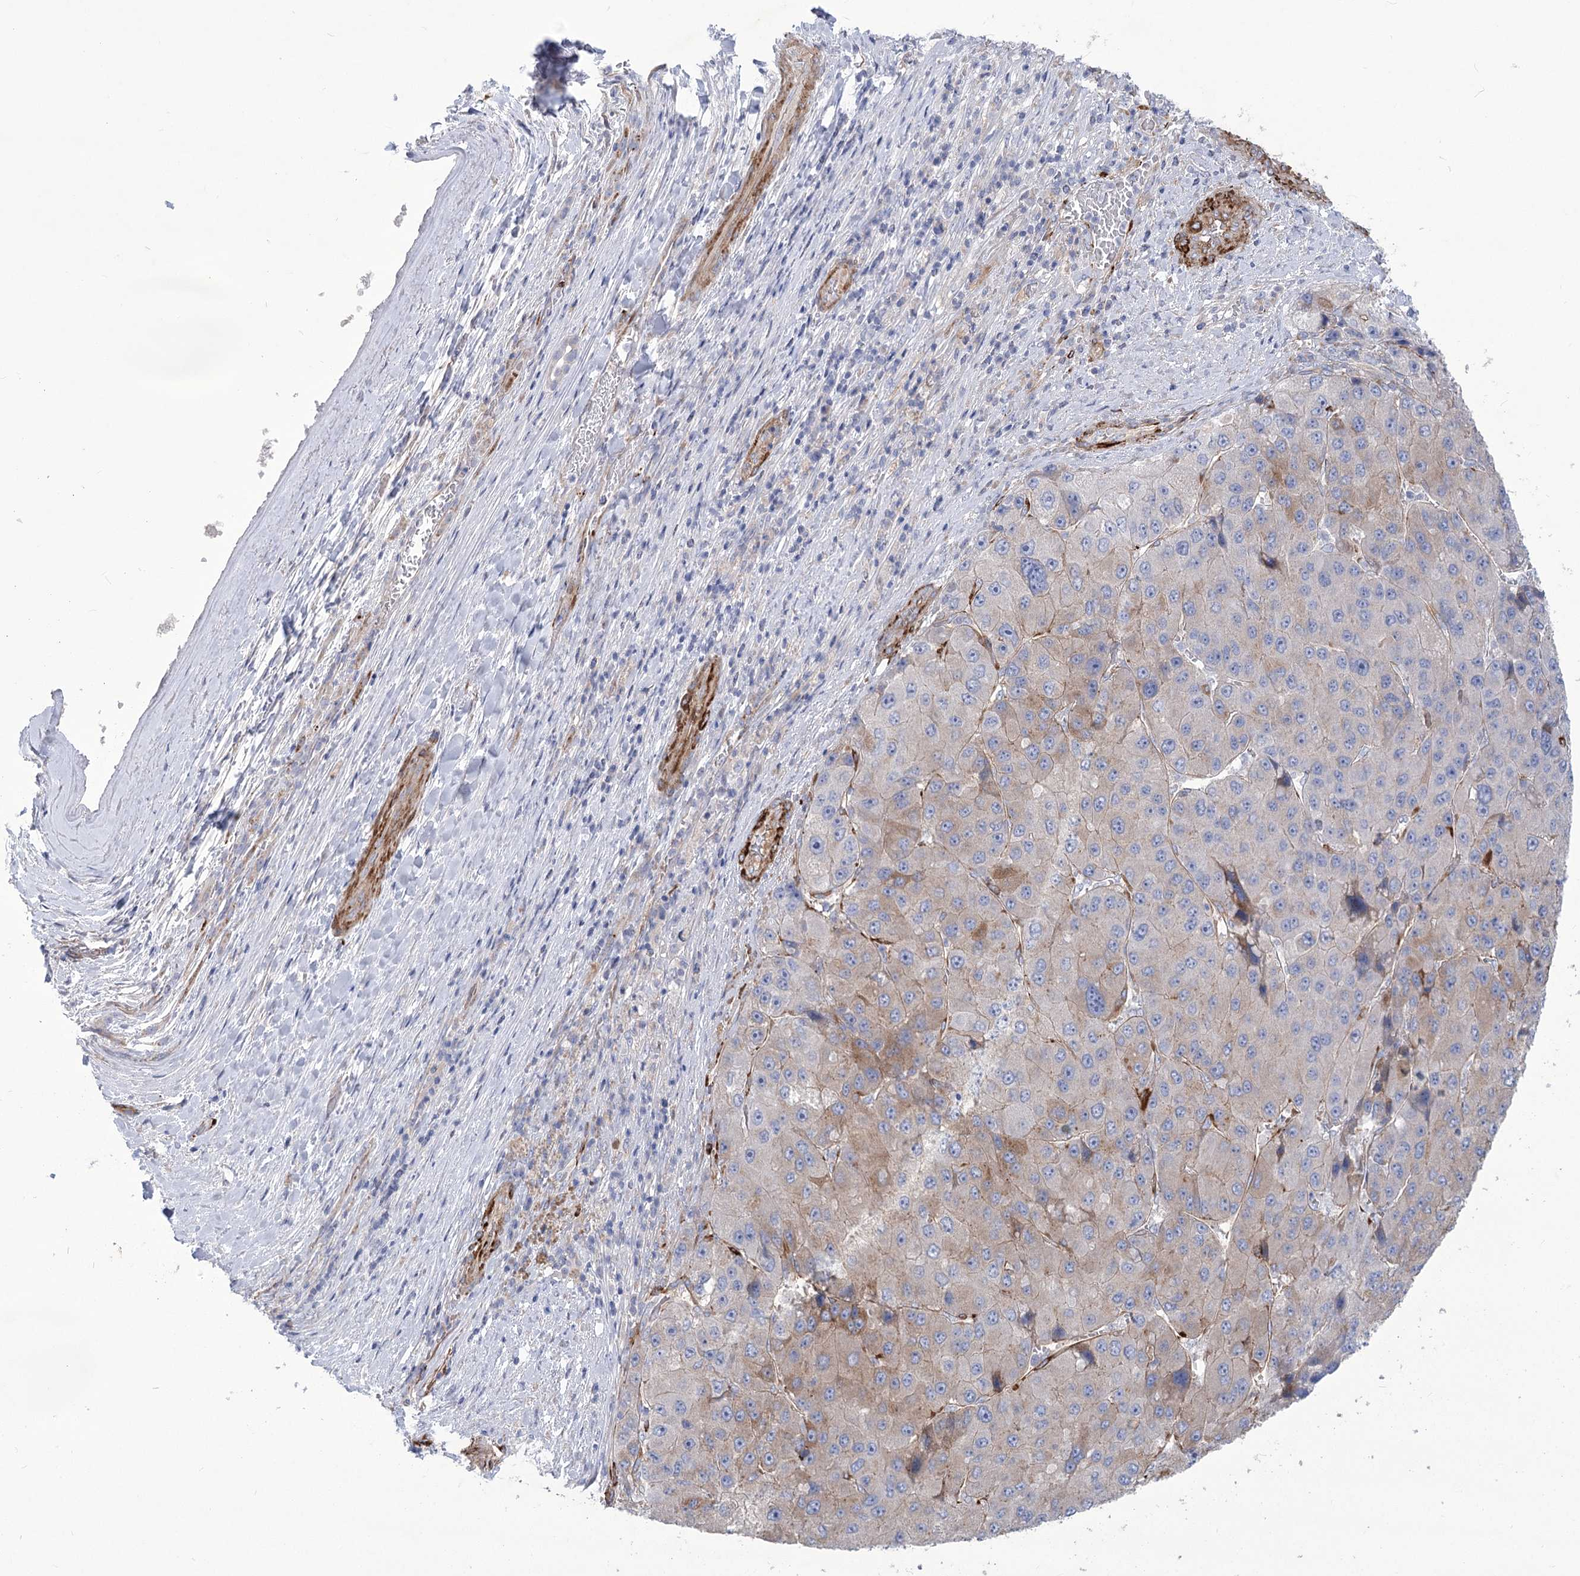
{"staining": {"intensity": "weak", "quantity": "25%-75%", "location": "cytoplasmic/membranous"}, "tissue": "liver cancer", "cell_type": "Tumor cells", "image_type": "cancer", "snomed": [{"axis": "morphology", "description": "Carcinoma, Hepatocellular, NOS"}, {"axis": "topography", "description": "Liver"}], "caption": "Tumor cells display low levels of weak cytoplasmic/membranous expression in approximately 25%-75% of cells in liver hepatocellular carcinoma.", "gene": "ANGPTL3", "patient": {"sex": "female", "age": 73}}